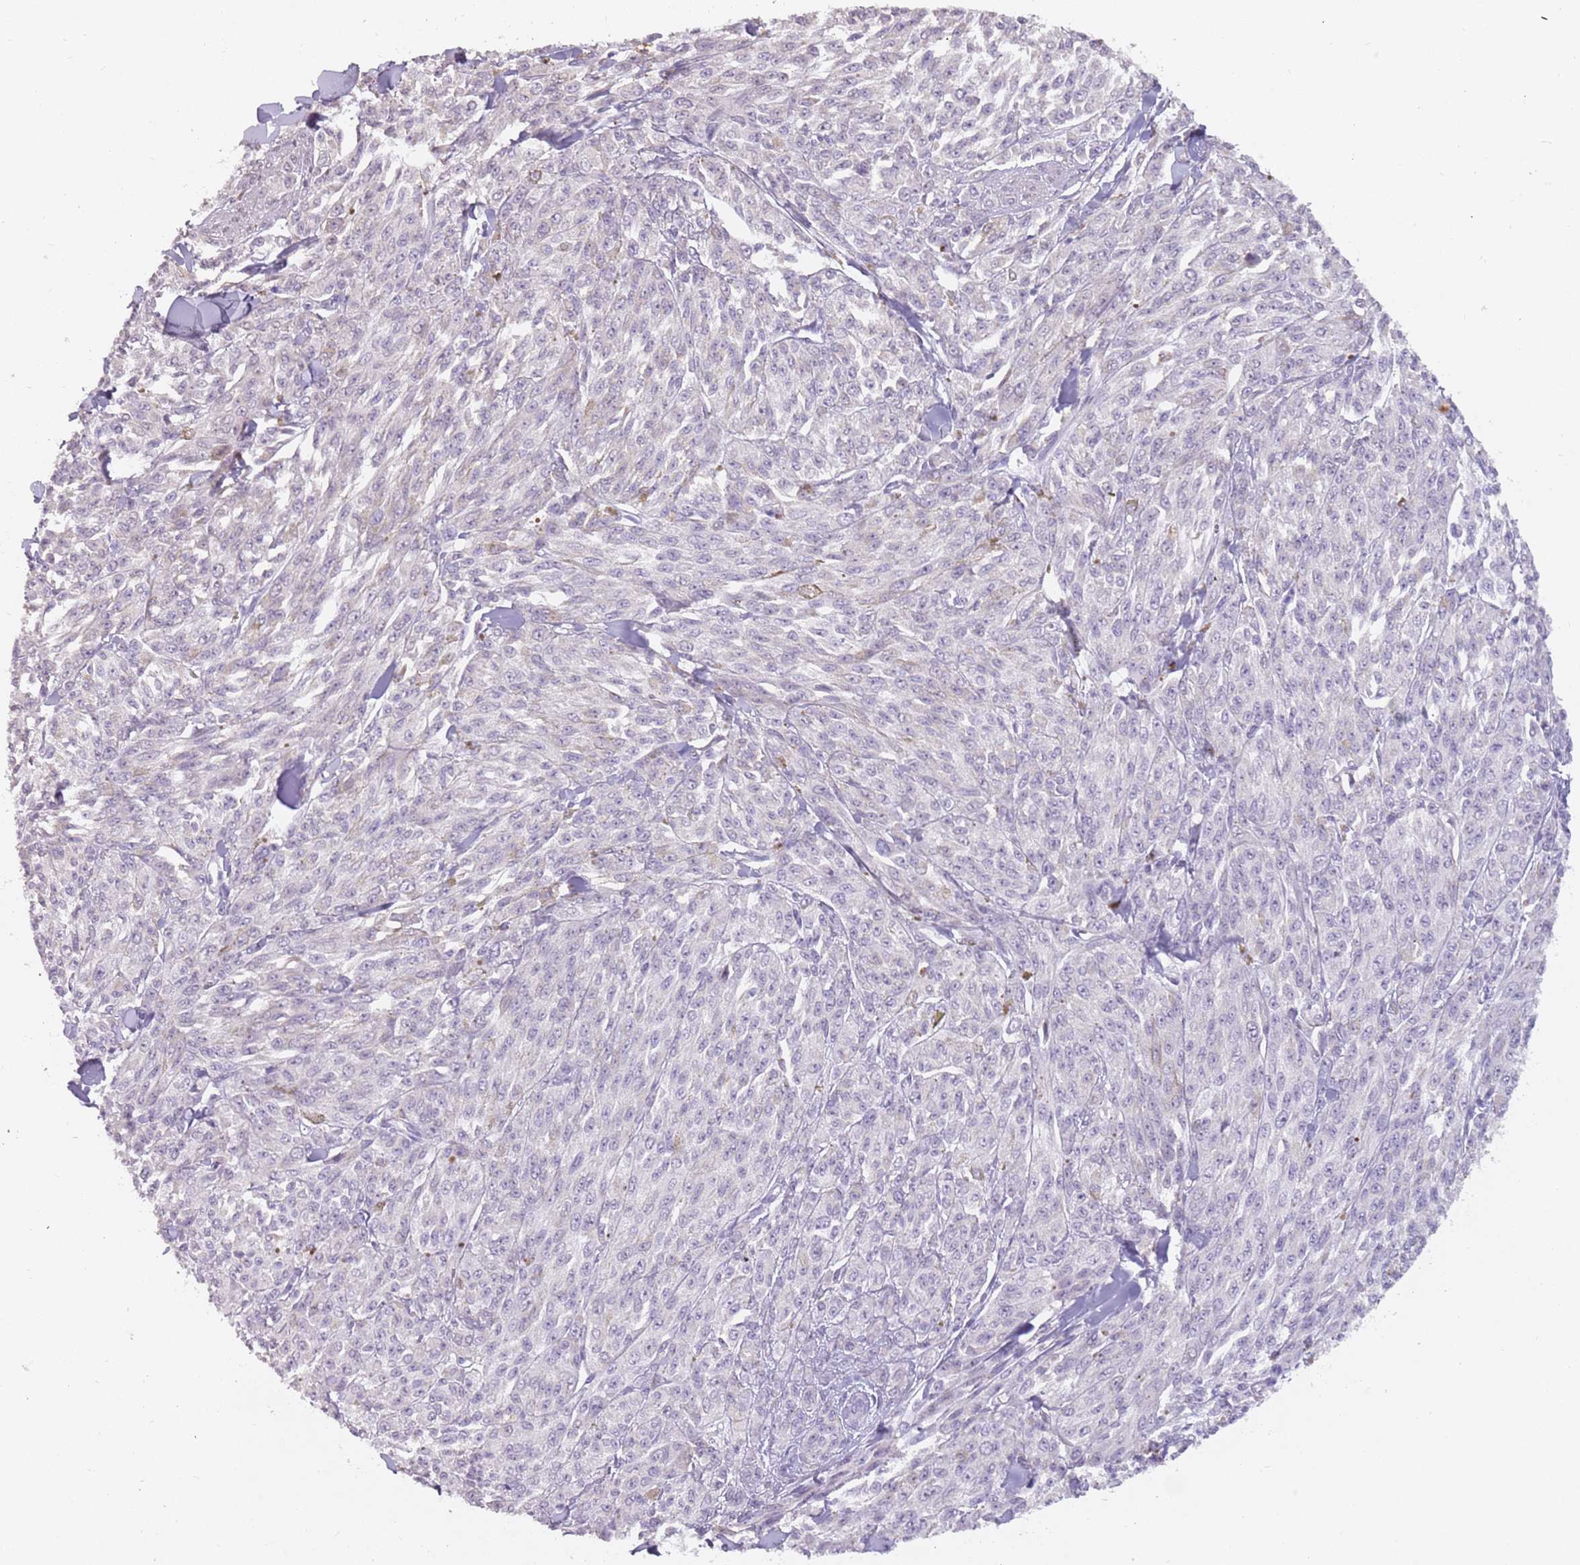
{"staining": {"intensity": "negative", "quantity": "none", "location": "none"}, "tissue": "melanoma", "cell_type": "Tumor cells", "image_type": "cancer", "snomed": [{"axis": "morphology", "description": "Malignant melanoma, NOS"}, {"axis": "topography", "description": "Skin"}], "caption": "This histopathology image is of melanoma stained with IHC to label a protein in brown with the nuclei are counter-stained blue. There is no staining in tumor cells.", "gene": "DDX4", "patient": {"sex": "female", "age": 52}}